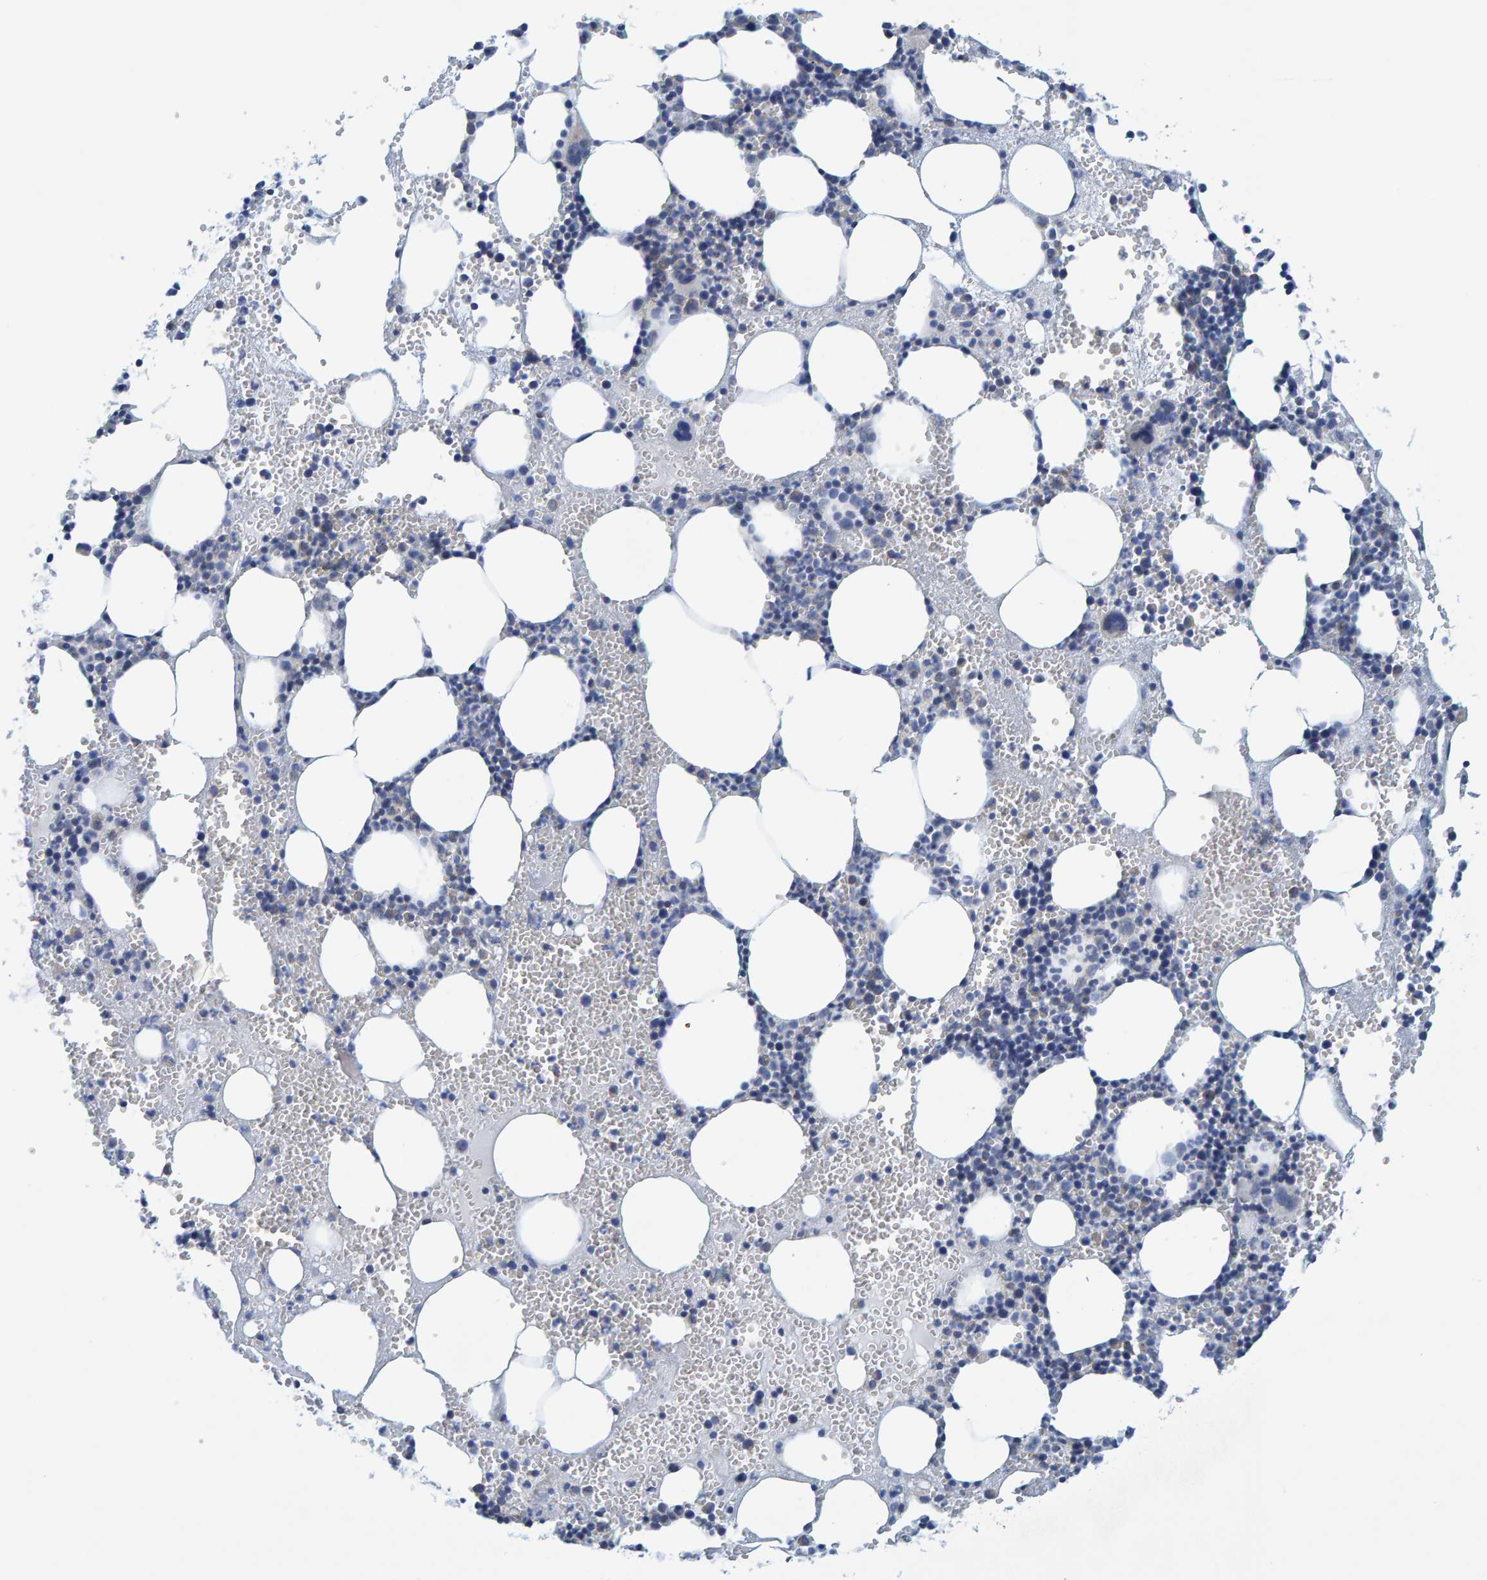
{"staining": {"intensity": "negative", "quantity": "none", "location": "none"}, "tissue": "bone marrow", "cell_type": "Hematopoietic cells", "image_type": "normal", "snomed": [{"axis": "morphology", "description": "Normal tissue, NOS"}, {"axis": "morphology", "description": "Inflammation, NOS"}, {"axis": "topography", "description": "Bone marrow"}], "caption": "The immunohistochemistry image has no significant positivity in hematopoietic cells of bone marrow. (Immunohistochemistry (ihc), brightfield microscopy, high magnification).", "gene": "MRPS7", "patient": {"sex": "female", "age": 67}}